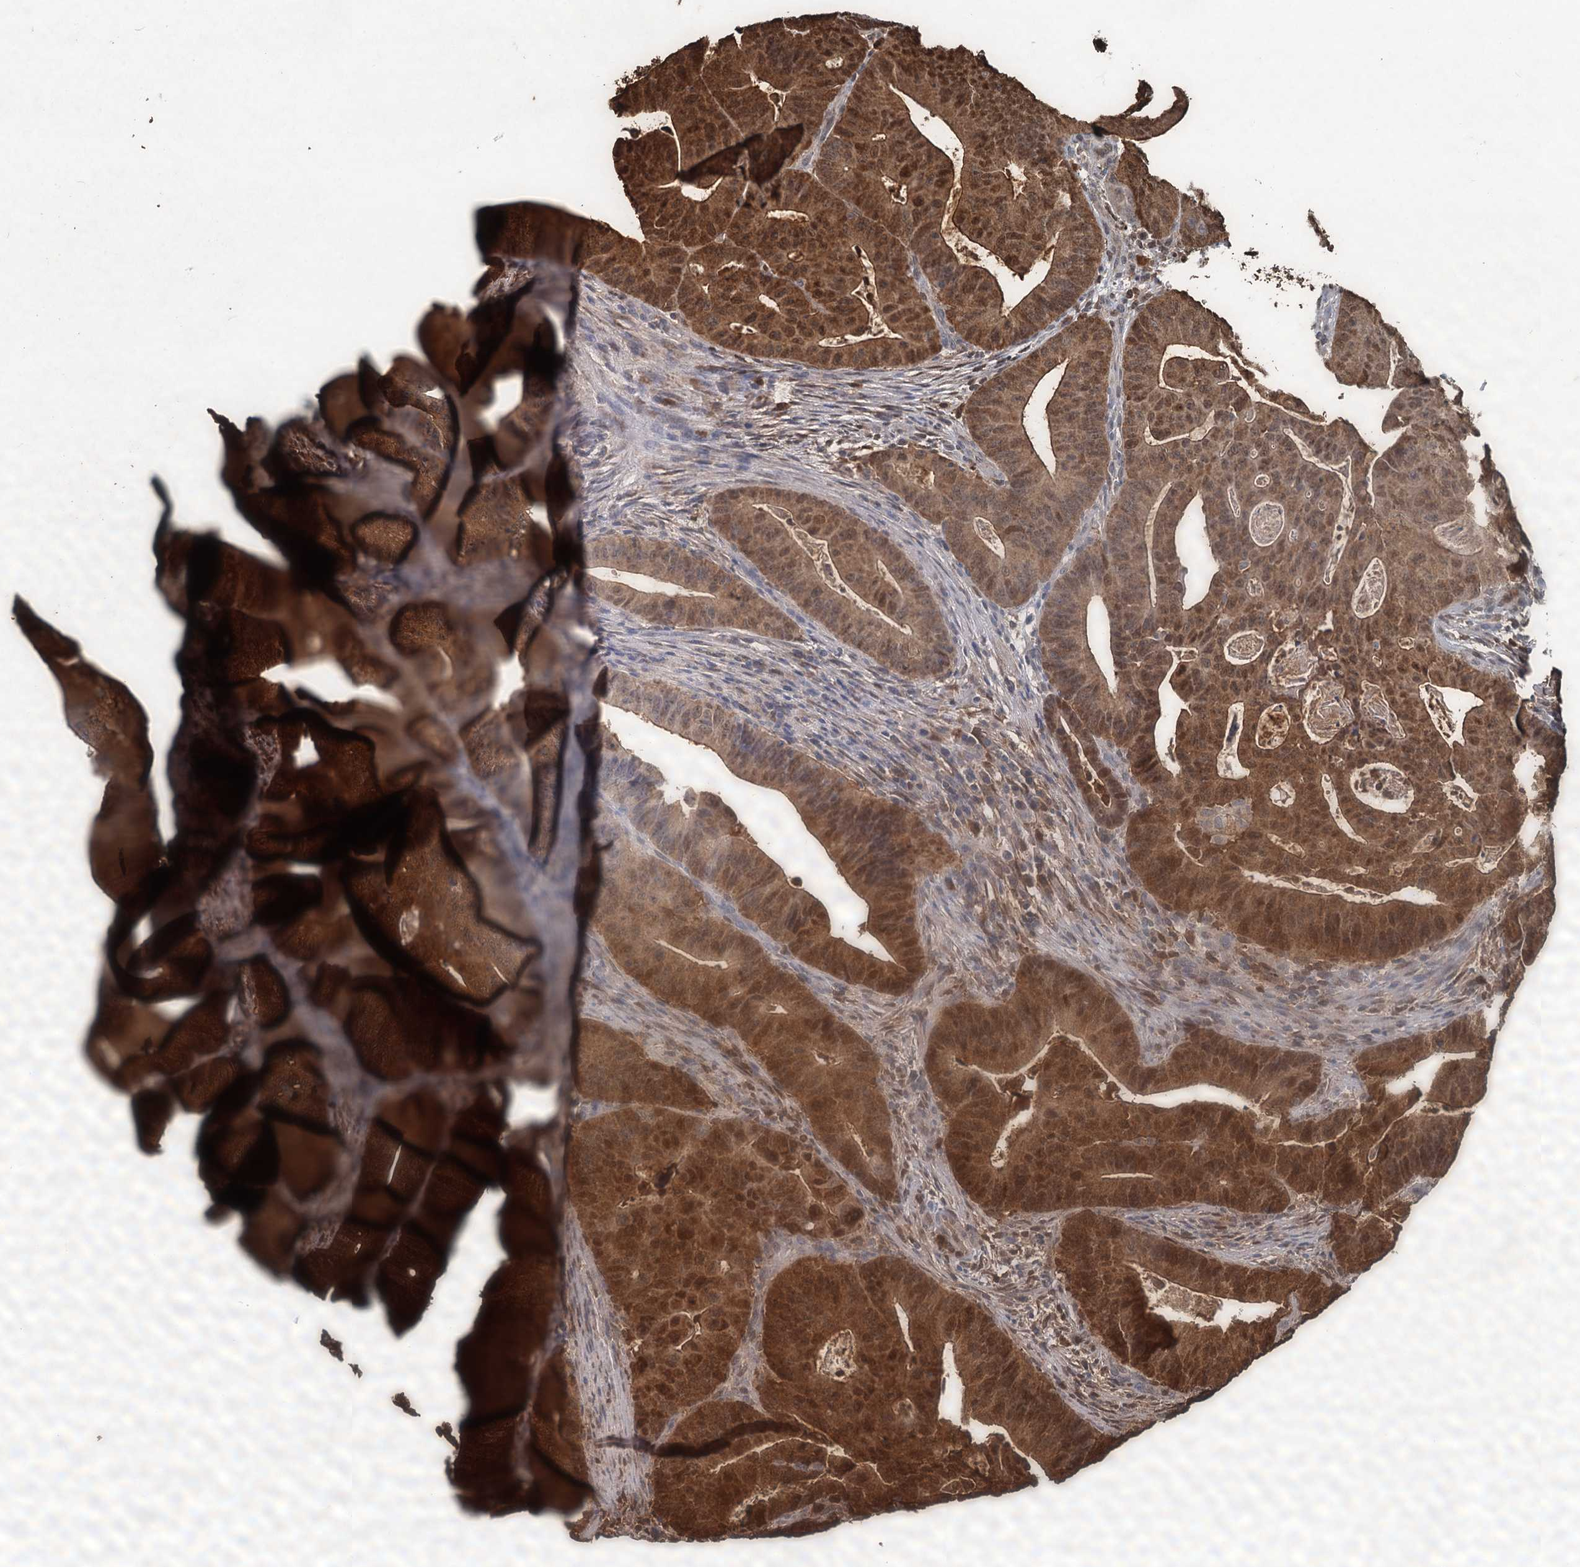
{"staining": {"intensity": "strong", "quantity": ">75%", "location": "cytoplasmic/membranous,nuclear"}, "tissue": "colorectal cancer", "cell_type": "Tumor cells", "image_type": "cancer", "snomed": [{"axis": "morphology", "description": "Adenocarcinoma, NOS"}, {"axis": "topography", "description": "Rectum"}], "caption": "The immunohistochemical stain shows strong cytoplasmic/membranous and nuclear positivity in tumor cells of colorectal cancer (adenocarcinoma) tissue.", "gene": "S100A6", "patient": {"sex": "female", "age": 75}}